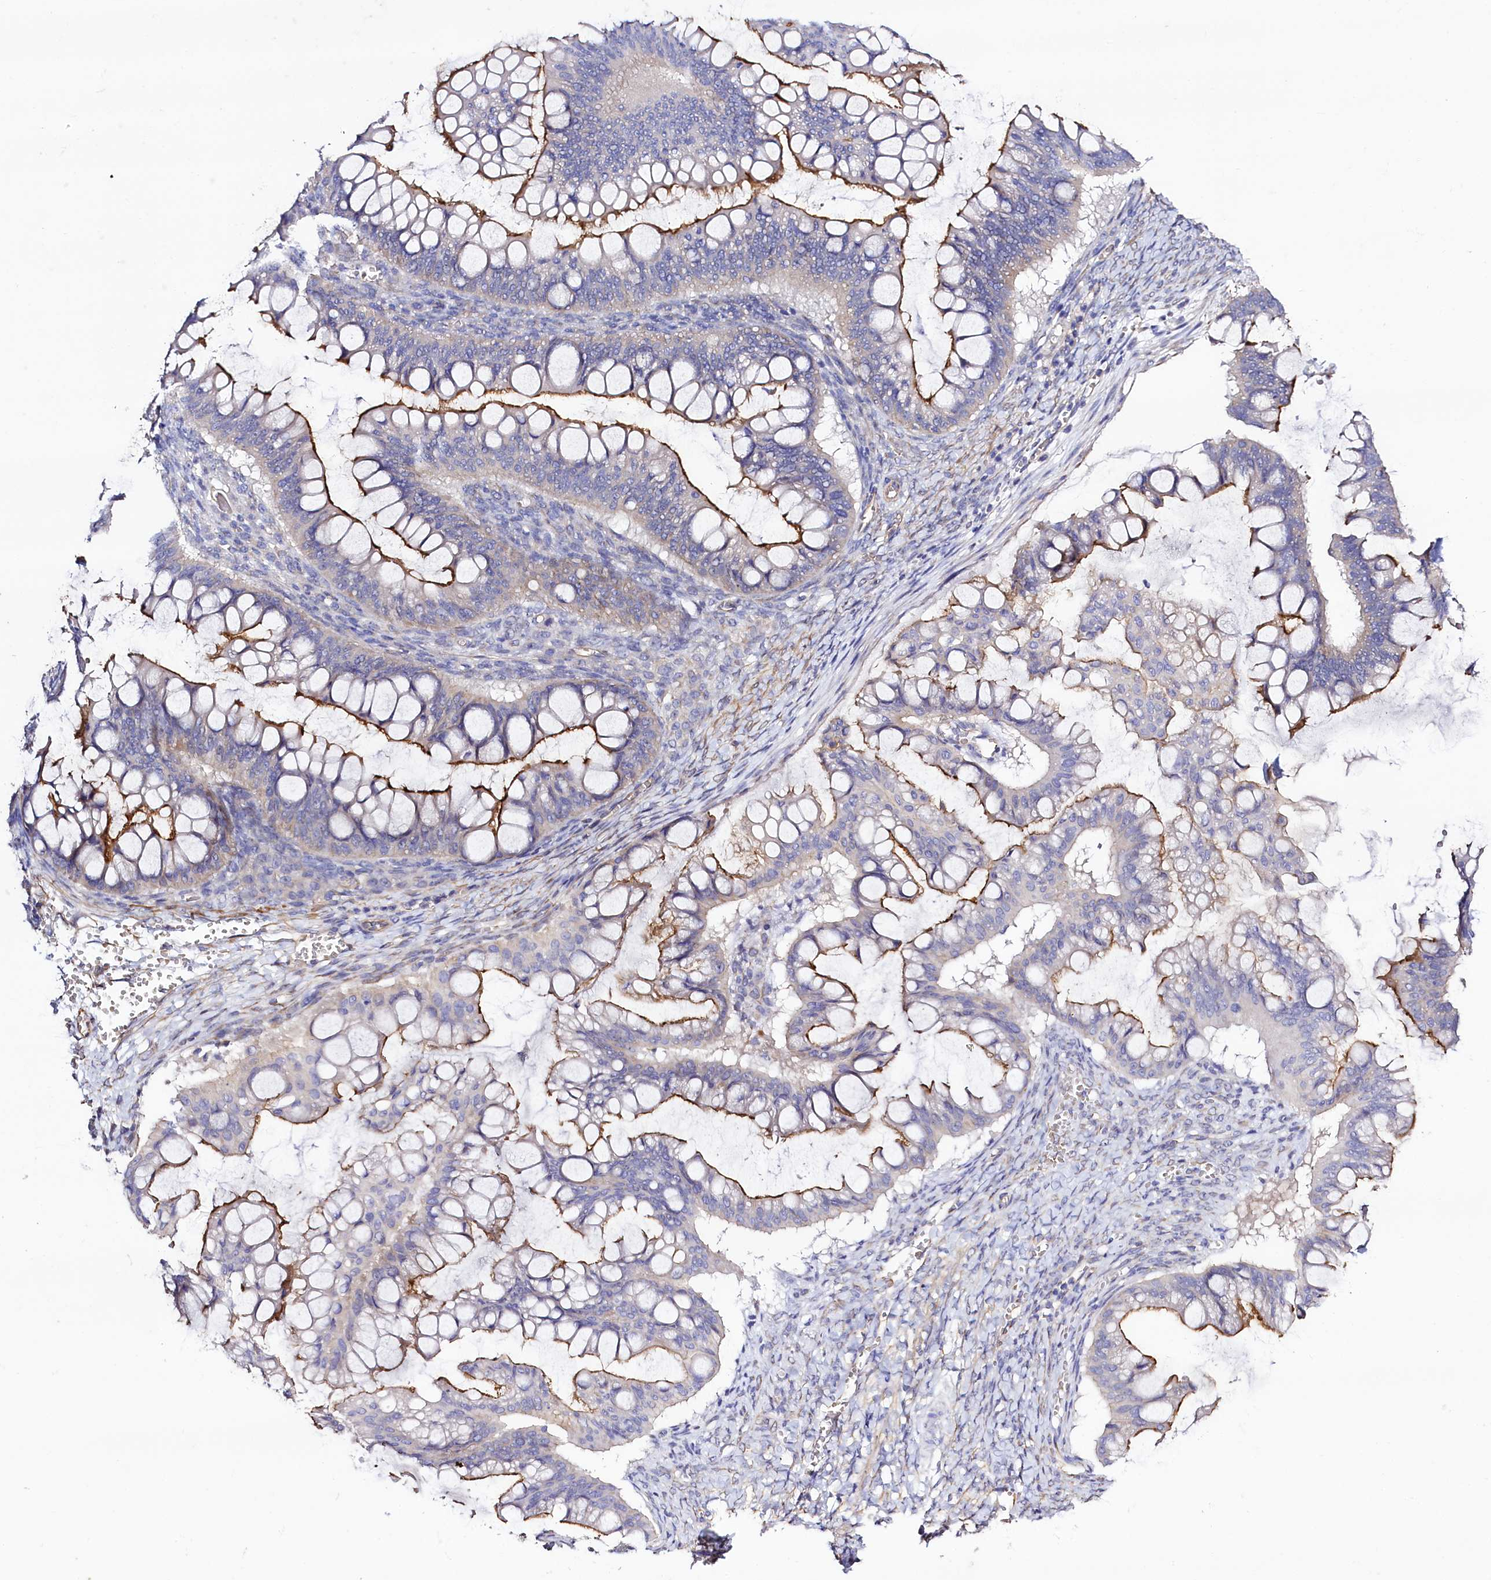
{"staining": {"intensity": "moderate", "quantity": "25%-75%", "location": "cytoplasmic/membranous"}, "tissue": "ovarian cancer", "cell_type": "Tumor cells", "image_type": "cancer", "snomed": [{"axis": "morphology", "description": "Cystadenocarcinoma, mucinous, NOS"}, {"axis": "topography", "description": "Ovary"}], "caption": "Moderate cytoplasmic/membranous protein expression is present in about 25%-75% of tumor cells in ovarian cancer. The protein is stained brown, and the nuclei are stained in blue (DAB (3,3'-diaminobenzidine) IHC with brightfield microscopy, high magnification).", "gene": "SLC7A1", "patient": {"sex": "female", "age": 73}}